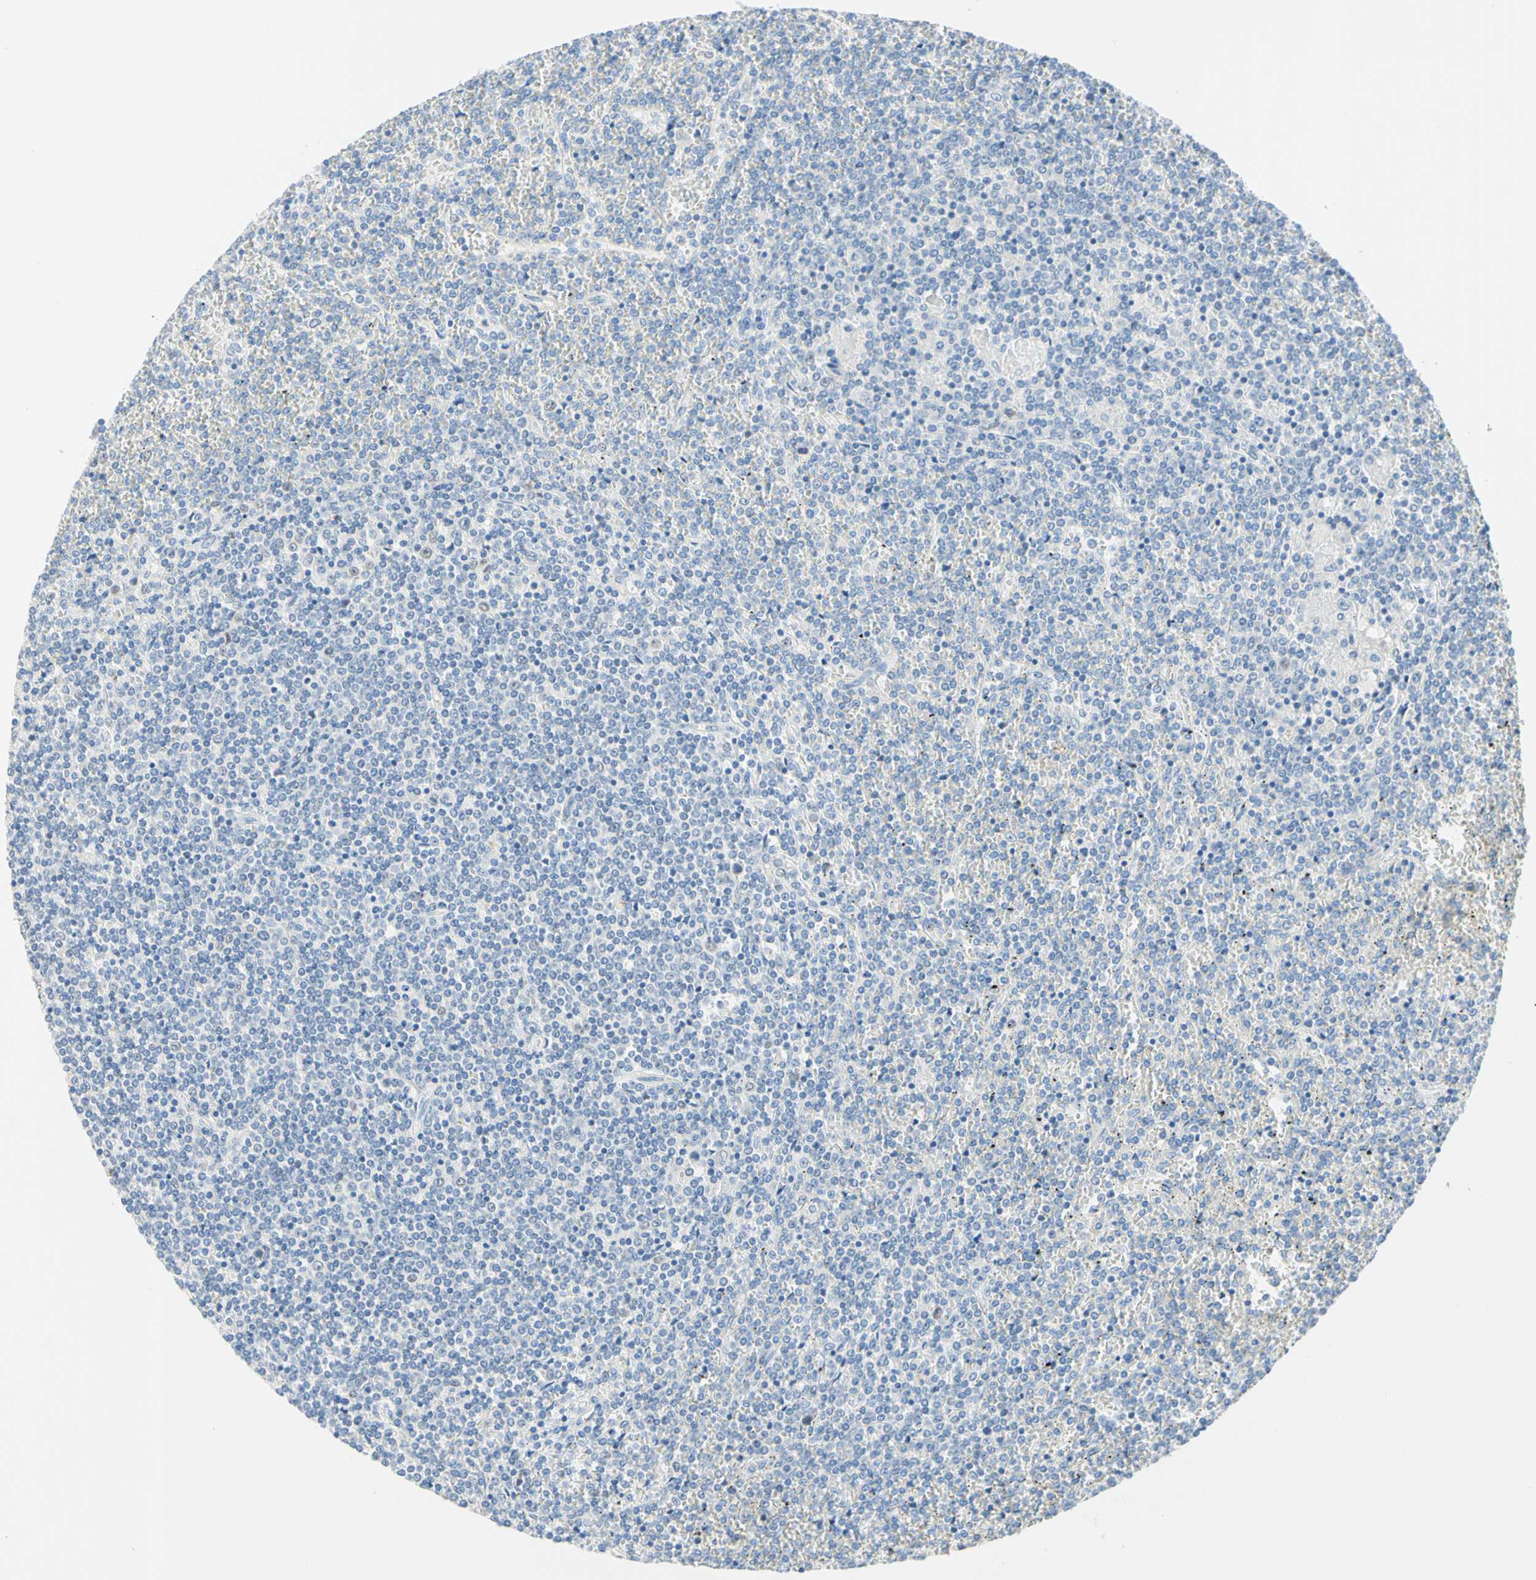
{"staining": {"intensity": "negative", "quantity": "none", "location": "none"}, "tissue": "lymphoma", "cell_type": "Tumor cells", "image_type": "cancer", "snomed": [{"axis": "morphology", "description": "Malignant lymphoma, non-Hodgkin's type, Low grade"}, {"axis": "topography", "description": "Spleen"}], "caption": "Tumor cells show no significant staining in lymphoma.", "gene": "MFF", "patient": {"sex": "female", "age": 19}}